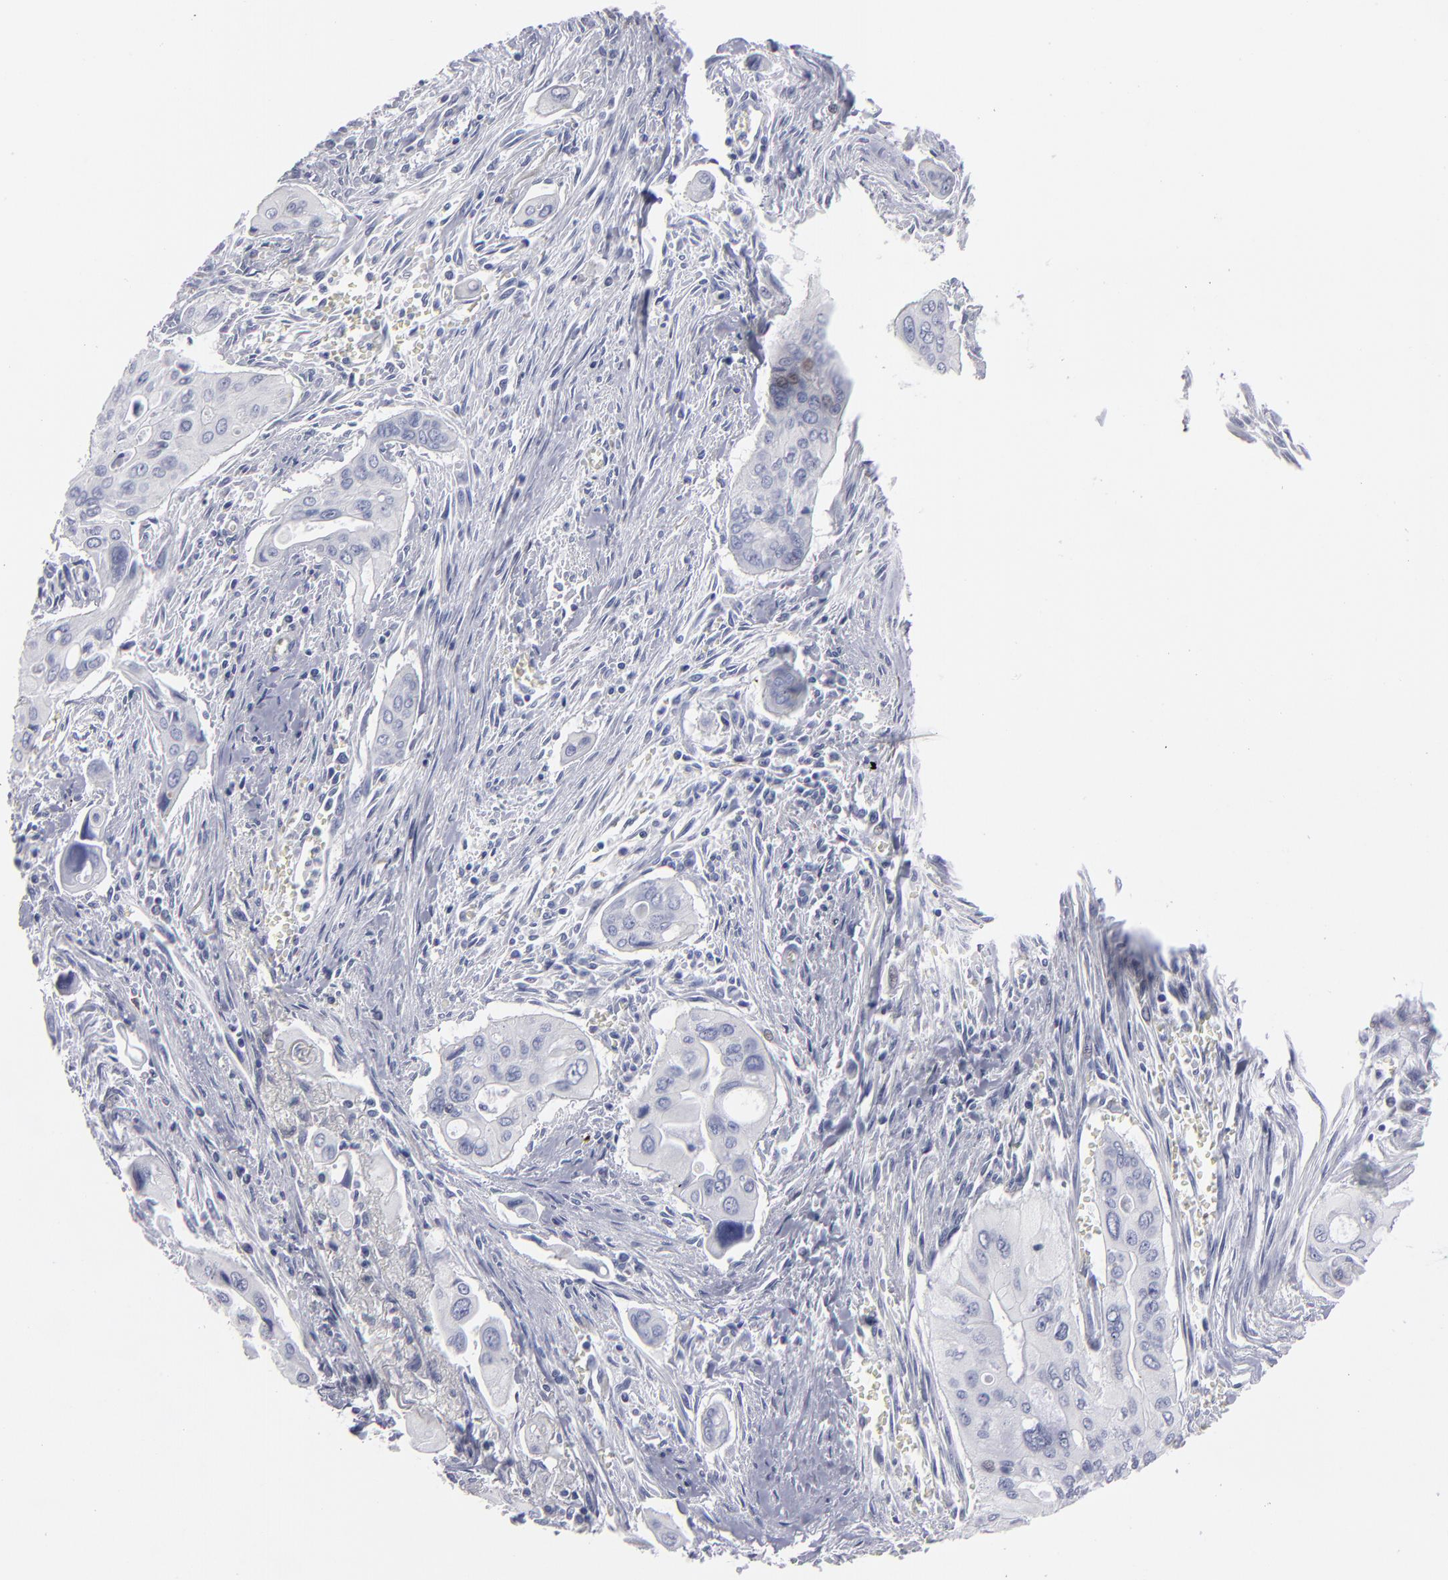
{"staining": {"intensity": "negative", "quantity": "none", "location": "none"}, "tissue": "pancreatic cancer", "cell_type": "Tumor cells", "image_type": "cancer", "snomed": [{"axis": "morphology", "description": "Adenocarcinoma, NOS"}, {"axis": "topography", "description": "Pancreas"}], "caption": "DAB (3,3'-diaminobenzidine) immunohistochemical staining of human pancreatic cancer (adenocarcinoma) shows no significant positivity in tumor cells.", "gene": "CADM3", "patient": {"sex": "male", "age": 77}}